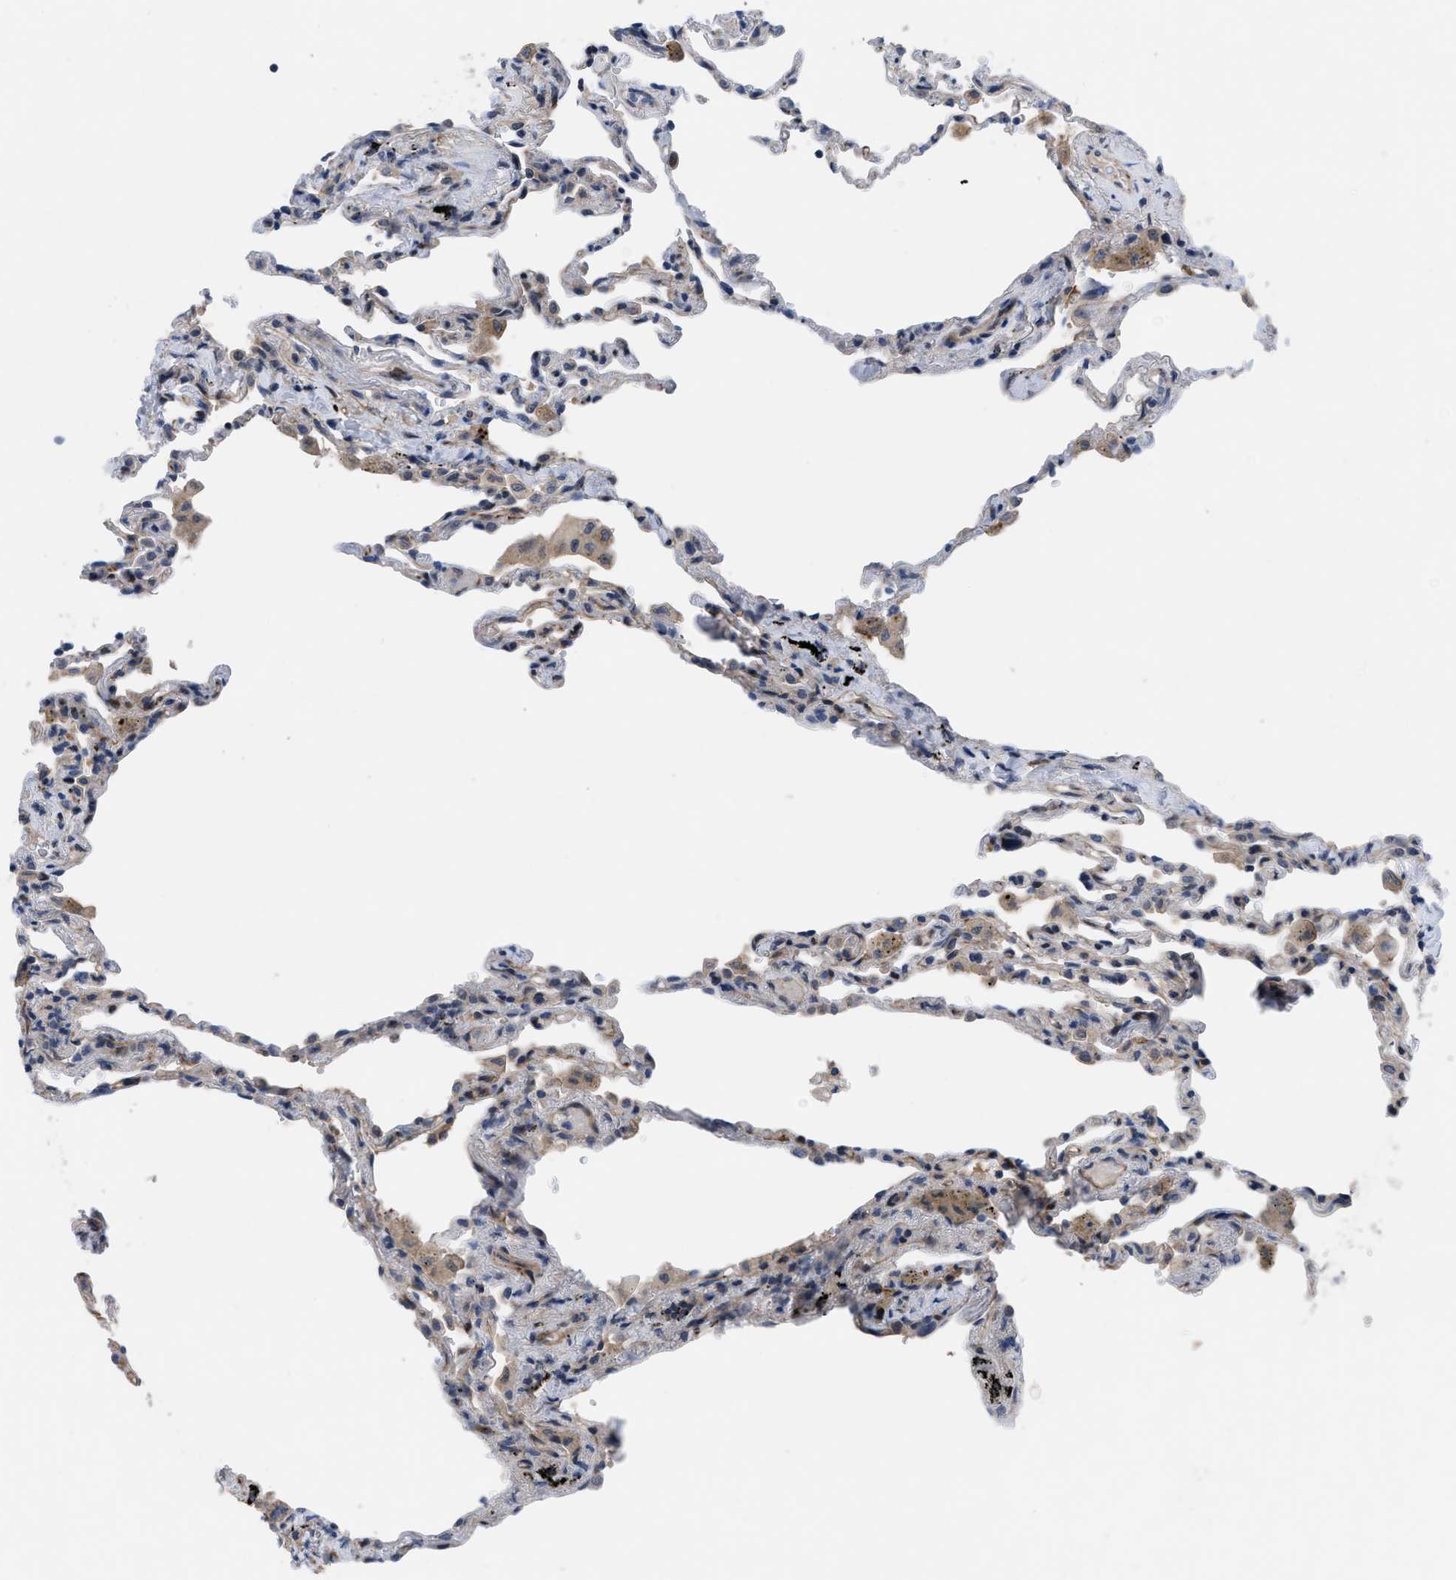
{"staining": {"intensity": "negative", "quantity": "none", "location": "none"}, "tissue": "lung", "cell_type": "Alveolar cells", "image_type": "normal", "snomed": [{"axis": "morphology", "description": "Normal tissue, NOS"}, {"axis": "topography", "description": "Lung"}], "caption": "High power microscopy micrograph of an immunohistochemistry (IHC) histopathology image of unremarkable lung, revealing no significant expression in alveolar cells.", "gene": "IL17RE", "patient": {"sex": "male", "age": 59}}